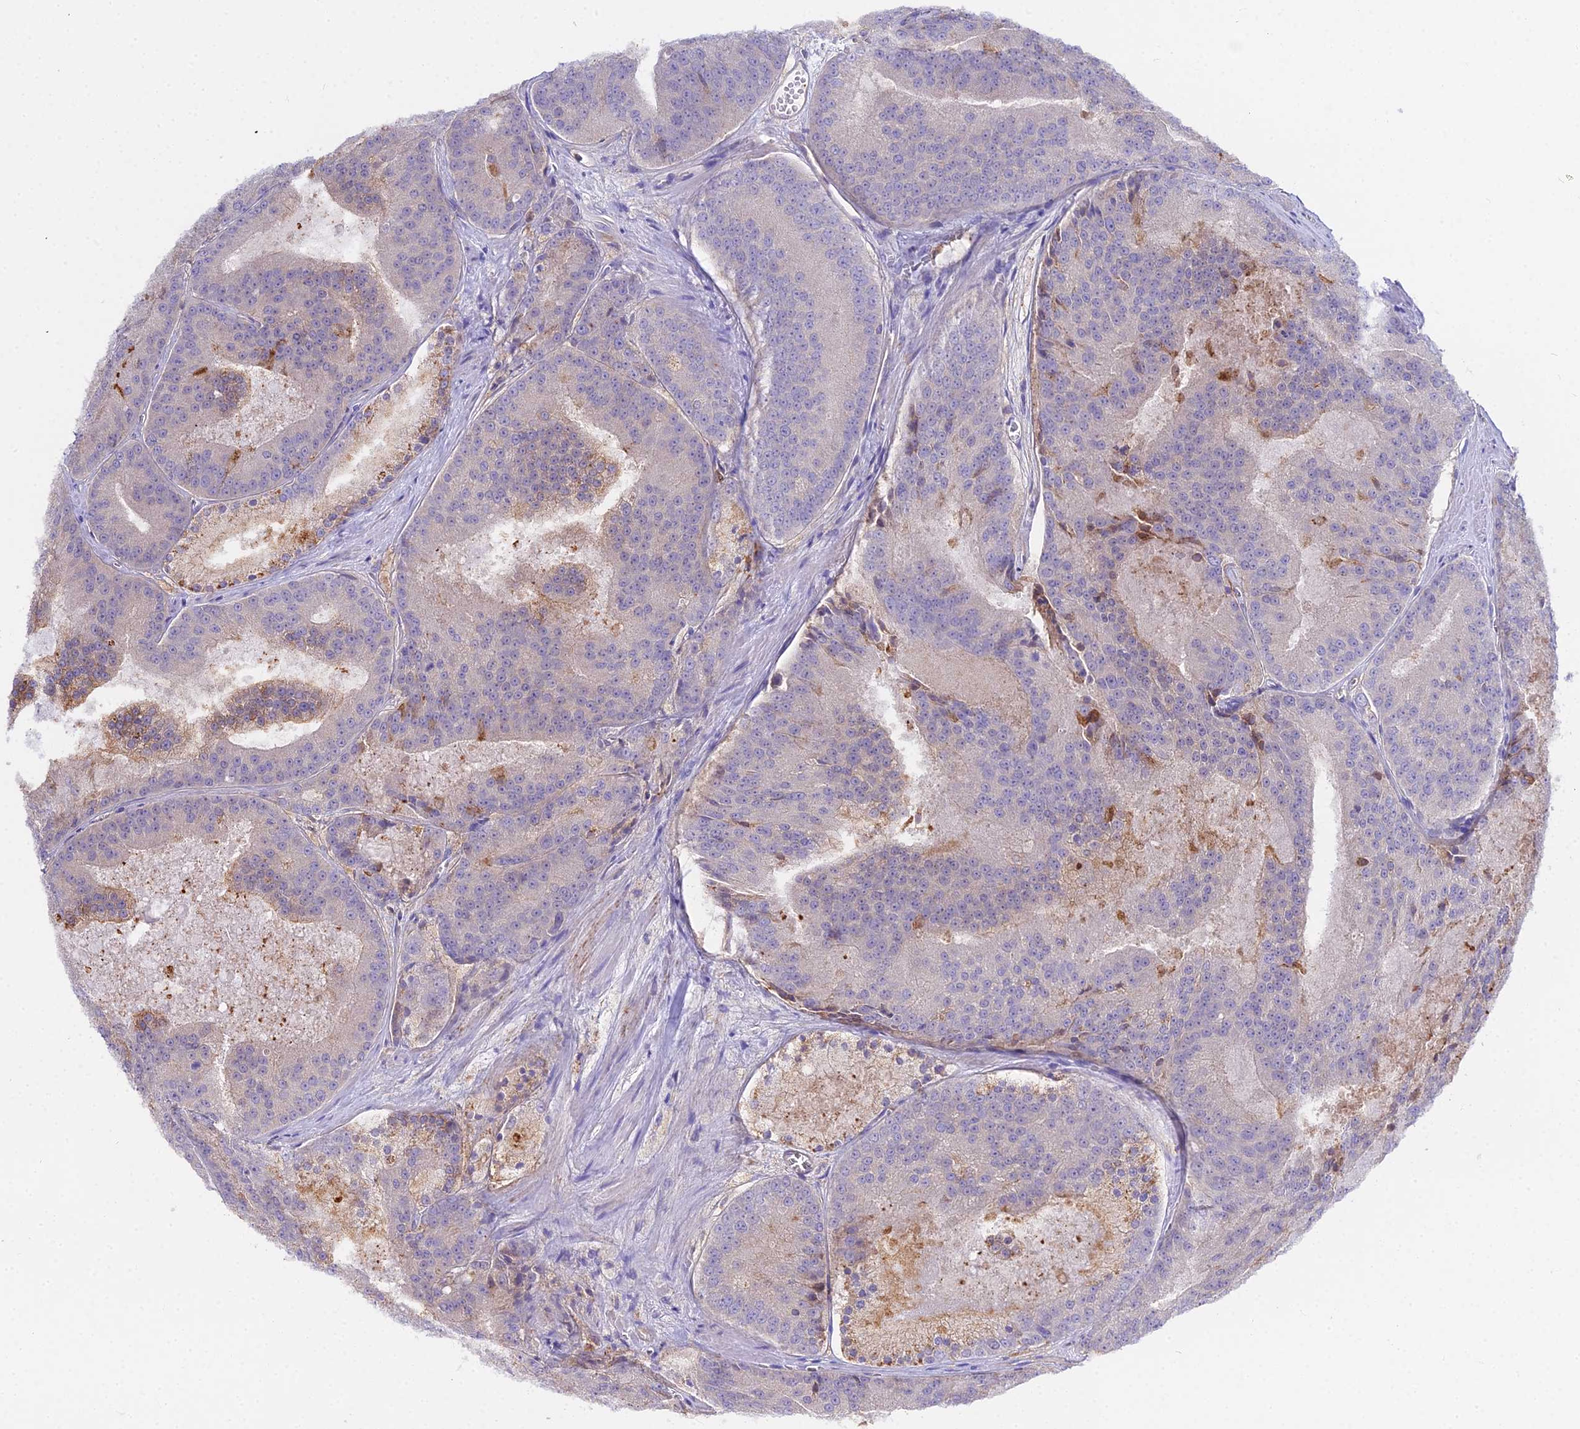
{"staining": {"intensity": "weak", "quantity": "<25%", "location": "cytoplasmic/membranous"}, "tissue": "prostate cancer", "cell_type": "Tumor cells", "image_type": "cancer", "snomed": [{"axis": "morphology", "description": "Adenocarcinoma, High grade"}, {"axis": "topography", "description": "Prostate"}], "caption": "An immunohistochemistry micrograph of prostate cancer is shown. There is no staining in tumor cells of prostate cancer.", "gene": "GLYAT", "patient": {"sex": "male", "age": 61}}